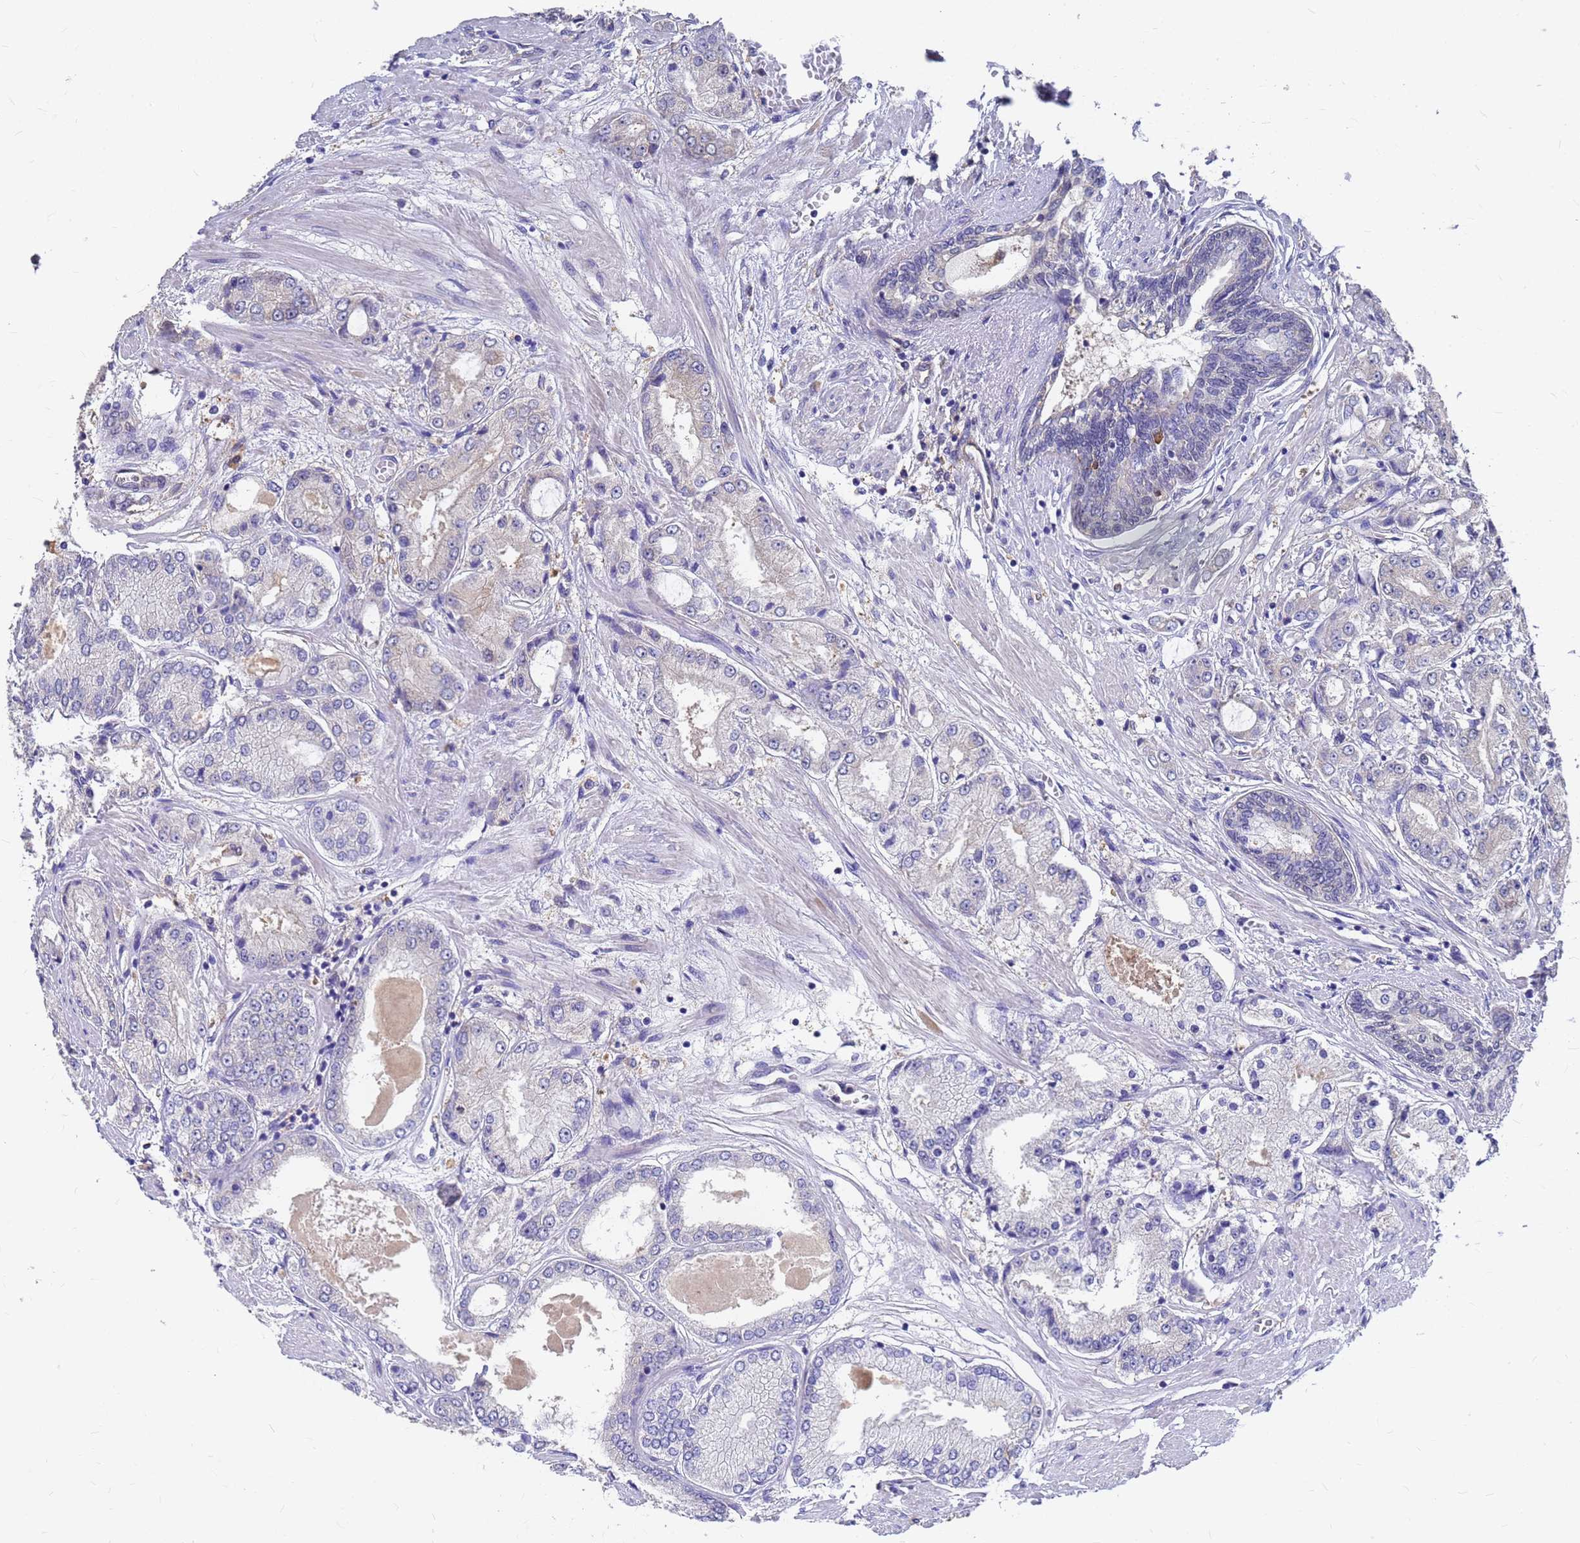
{"staining": {"intensity": "negative", "quantity": "none", "location": "none"}, "tissue": "prostate cancer", "cell_type": "Tumor cells", "image_type": "cancer", "snomed": [{"axis": "morphology", "description": "Adenocarcinoma, High grade"}, {"axis": "topography", "description": "Prostate"}], "caption": "An image of human adenocarcinoma (high-grade) (prostate) is negative for staining in tumor cells. (Brightfield microscopy of DAB (3,3'-diaminobenzidine) immunohistochemistry at high magnification).", "gene": "SLC35E2B", "patient": {"sex": "male", "age": 59}}